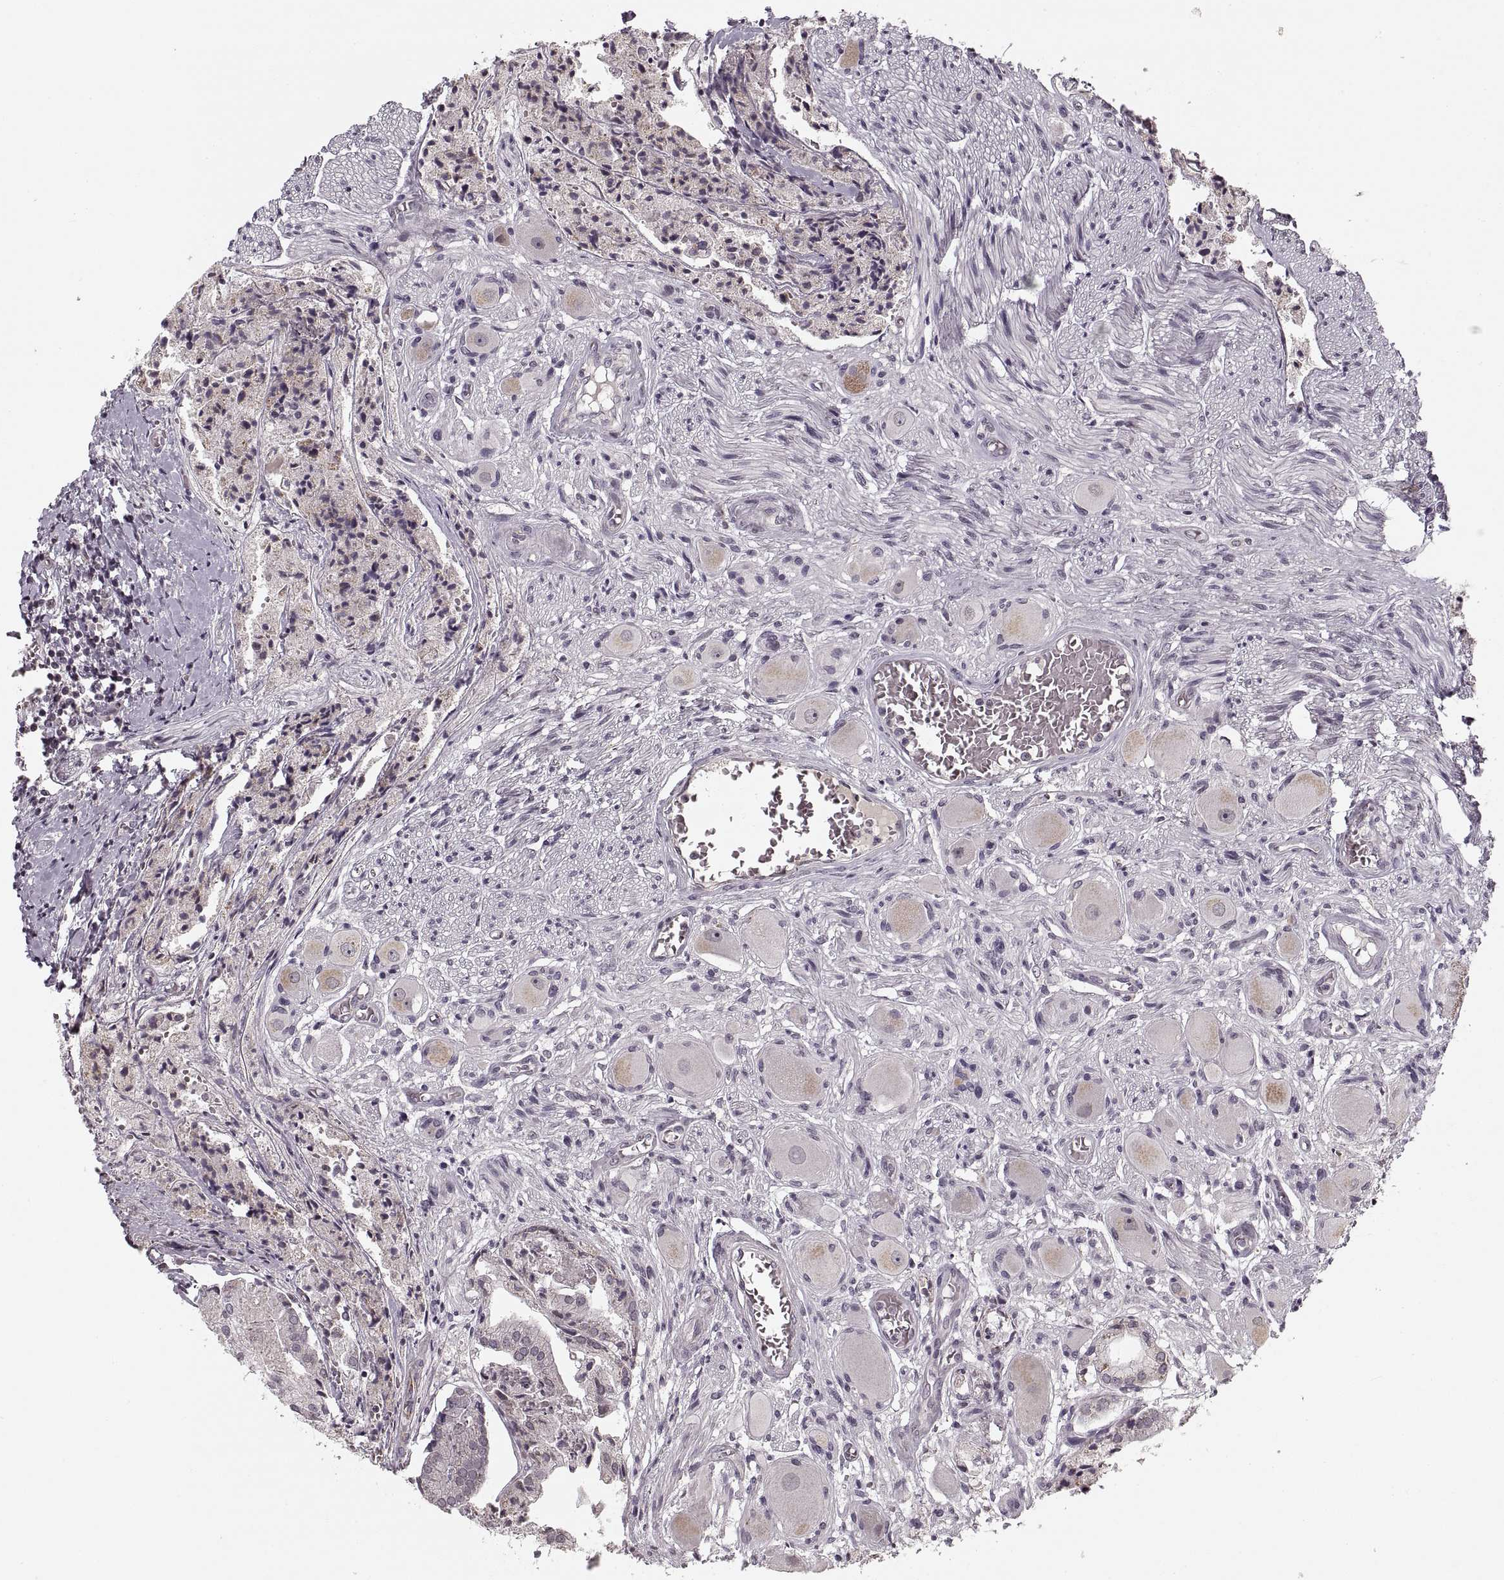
{"staining": {"intensity": "negative", "quantity": "none", "location": "none"}, "tissue": "prostate cancer", "cell_type": "Tumor cells", "image_type": "cancer", "snomed": [{"axis": "morphology", "description": "Adenocarcinoma, NOS"}, {"axis": "topography", "description": "Prostate and seminal vesicle, NOS"}, {"axis": "topography", "description": "Prostate"}], "caption": "Histopathology image shows no significant protein expression in tumor cells of prostate cancer.", "gene": "ASIC3", "patient": {"sex": "male", "age": 44}}